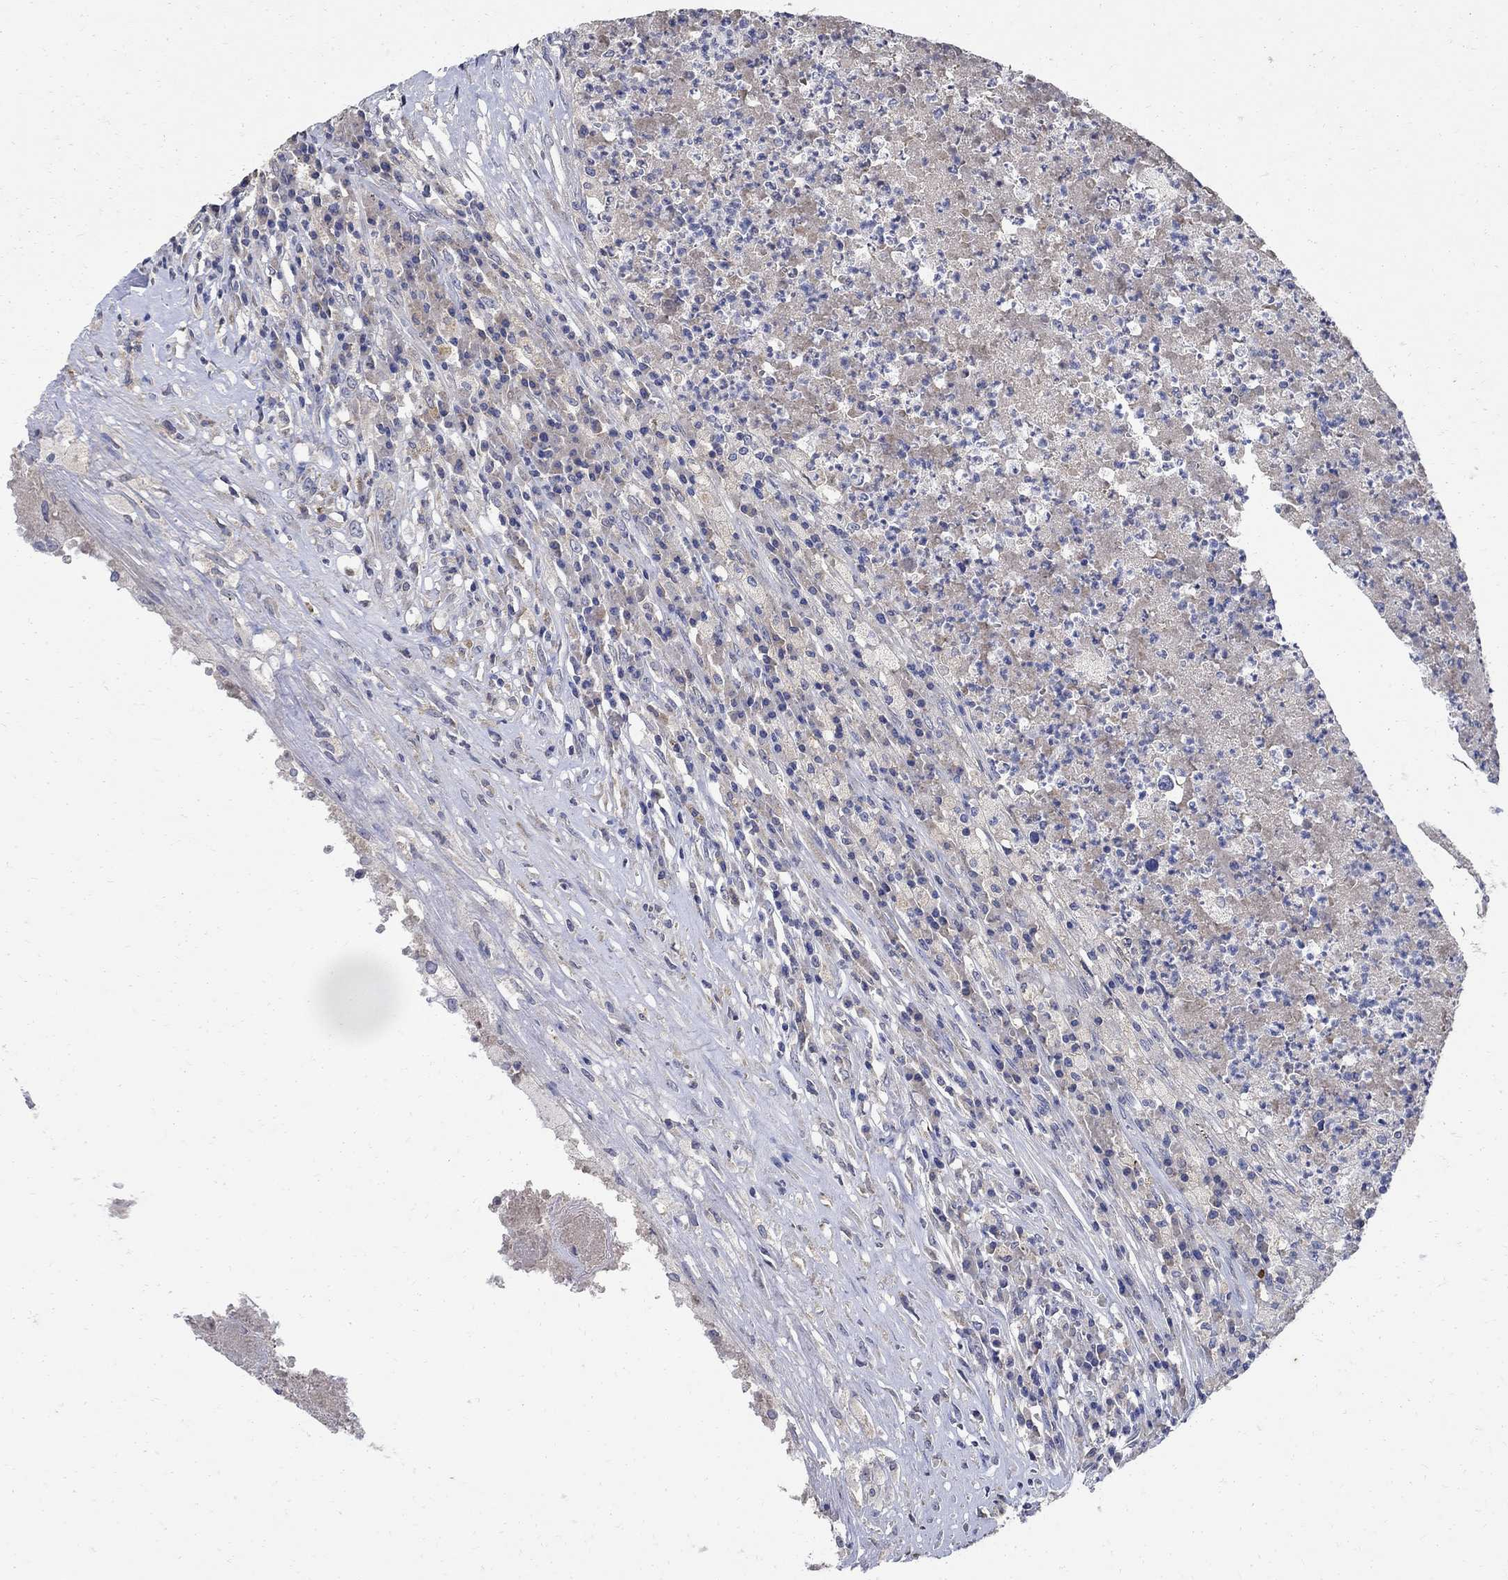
{"staining": {"intensity": "negative", "quantity": "none", "location": "none"}, "tissue": "testis cancer", "cell_type": "Tumor cells", "image_type": "cancer", "snomed": [{"axis": "morphology", "description": "Necrosis, NOS"}, {"axis": "morphology", "description": "Carcinoma, Embryonal, NOS"}, {"axis": "topography", "description": "Testis"}], "caption": "DAB (3,3'-diaminobenzidine) immunohistochemical staining of human testis cancer (embryonal carcinoma) displays no significant expression in tumor cells.", "gene": "TMEM169", "patient": {"sex": "male", "age": 19}}